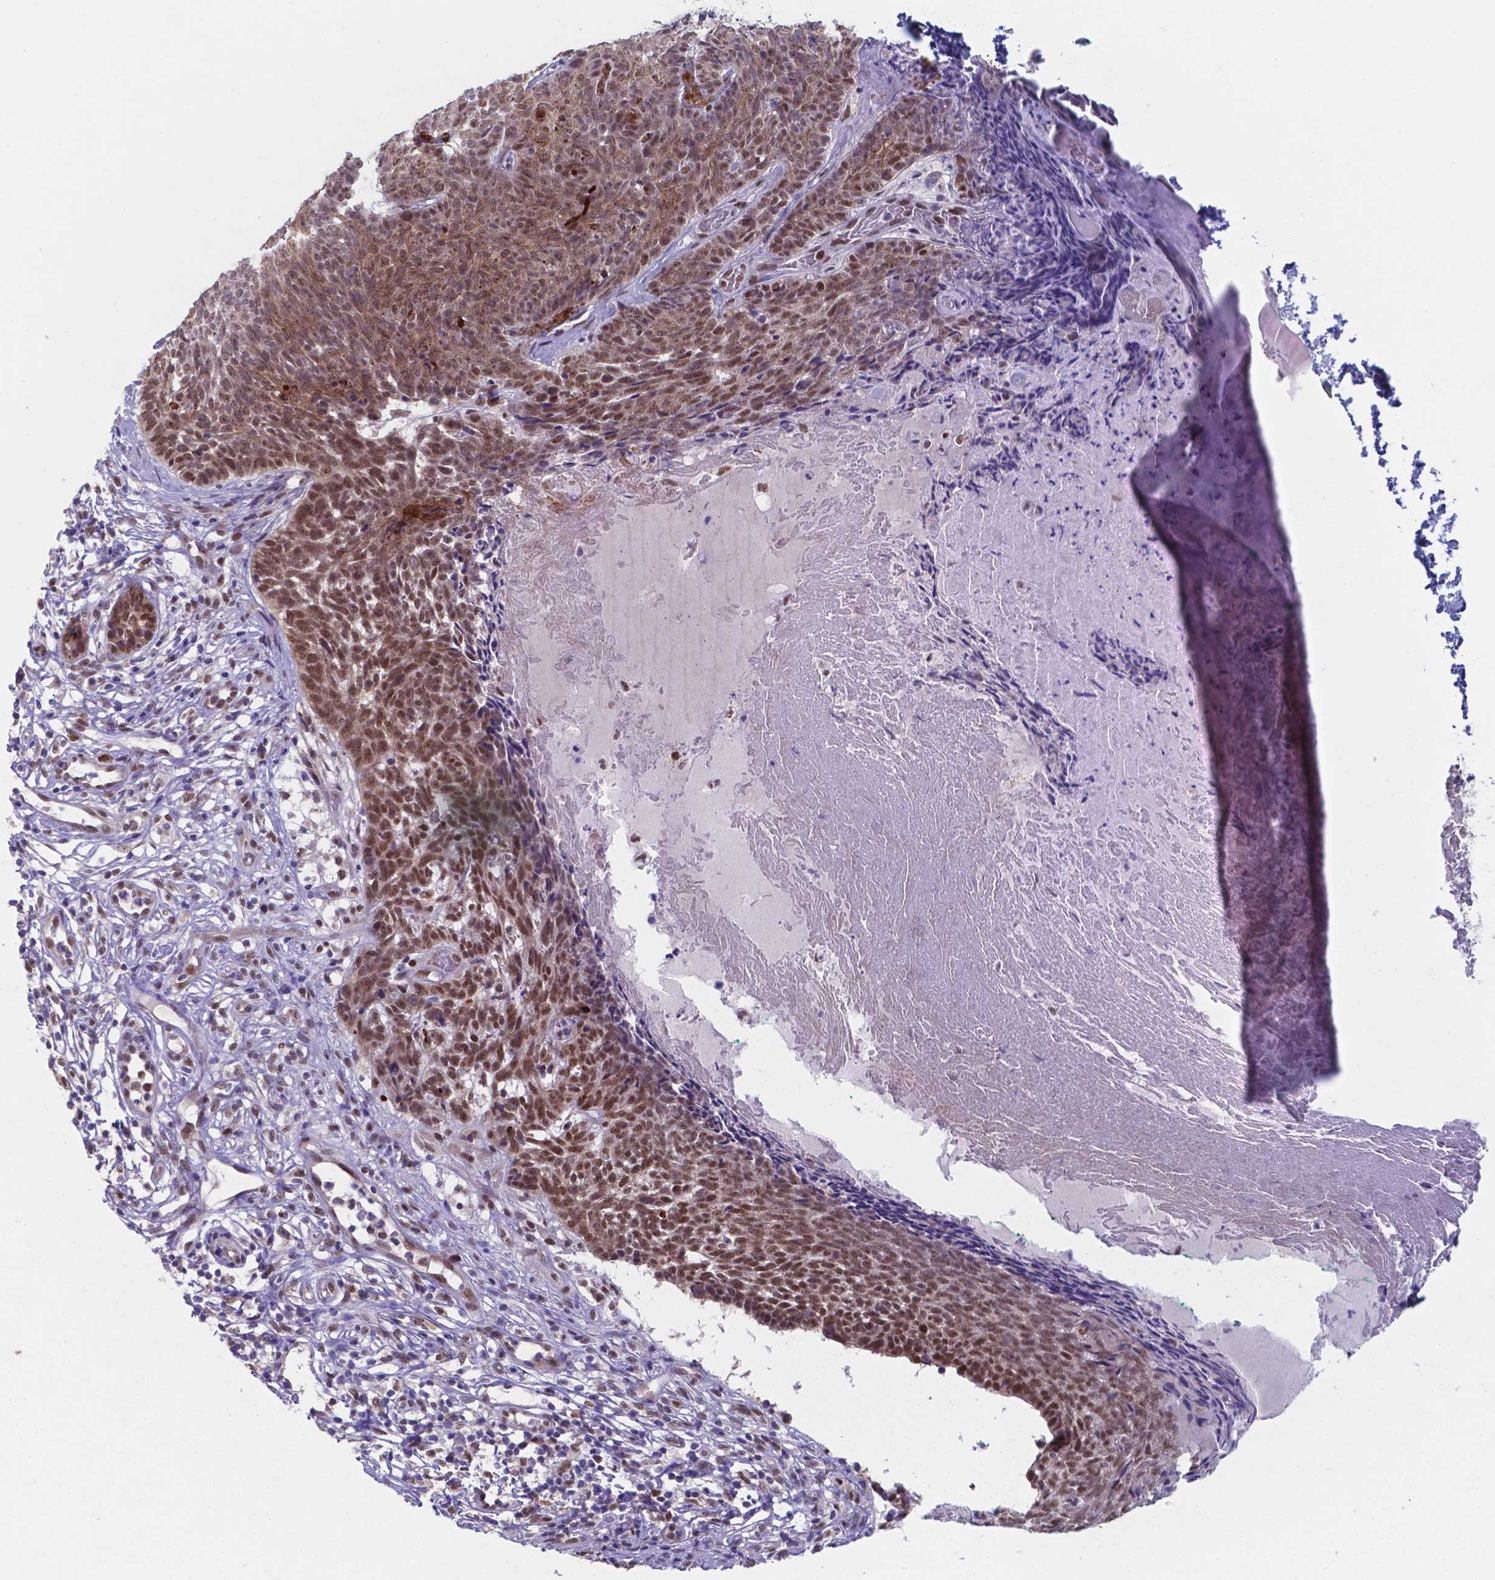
{"staining": {"intensity": "moderate", "quantity": ">75%", "location": "nuclear"}, "tissue": "skin cancer", "cell_type": "Tumor cells", "image_type": "cancer", "snomed": [{"axis": "morphology", "description": "Basal cell carcinoma"}, {"axis": "topography", "description": "Skin"}], "caption": "Skin basal cell carcinoma stained for a protein exhibits moderate nuclear positivity in tumor cells.", "gene": "UBE2E2", "patient": {"sex": "male", "age": 85}}